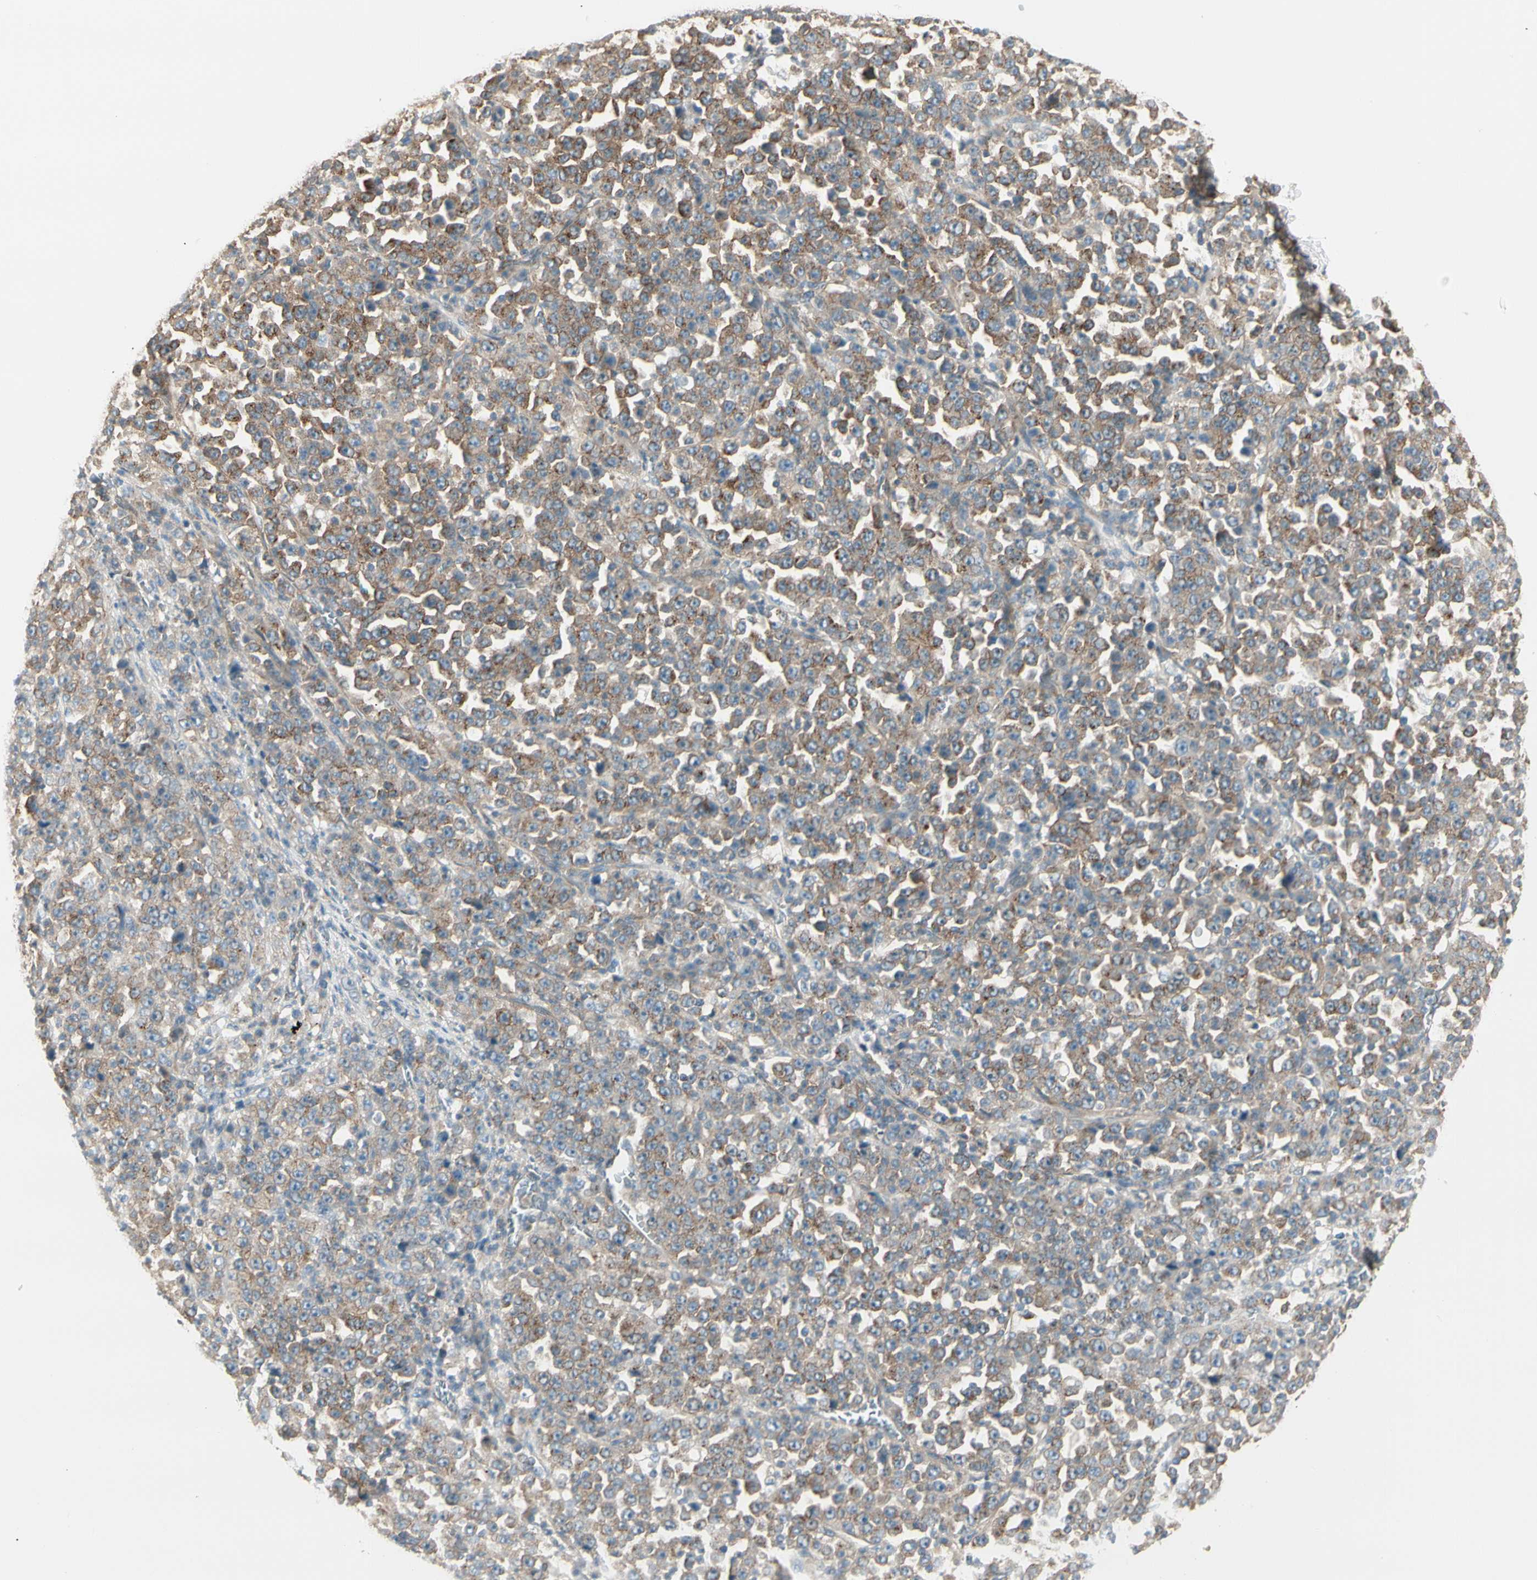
{"staining": {"intensity": "moderate", "quantity": ">75%", "location": "cytoplasmic/membranous"}, "tissue": "stomach cancer", "cell_type": "Tumor cells", "image_type": "cancer", "snomed": [{"axis": "morphology", "description": "Normal tissue, NOS"}, {"axis": "morphology", "description": "Adenocarcinoma, NOS"}, {"axis": "topography", "description": "Stomach, upper"}, {"axis": "topography", "description": "Stomach"}], "caption": "Immunohistochemistry of human stomach cancer shows medium levels of moderate cytoplasmic/membranous positivity in about >75% of tumor cells. (DAB IHC, brown staining for protein, blue staining for nuclei).", "gene": "AGFG1", "patient": {"sex": "male", "age": 59}}